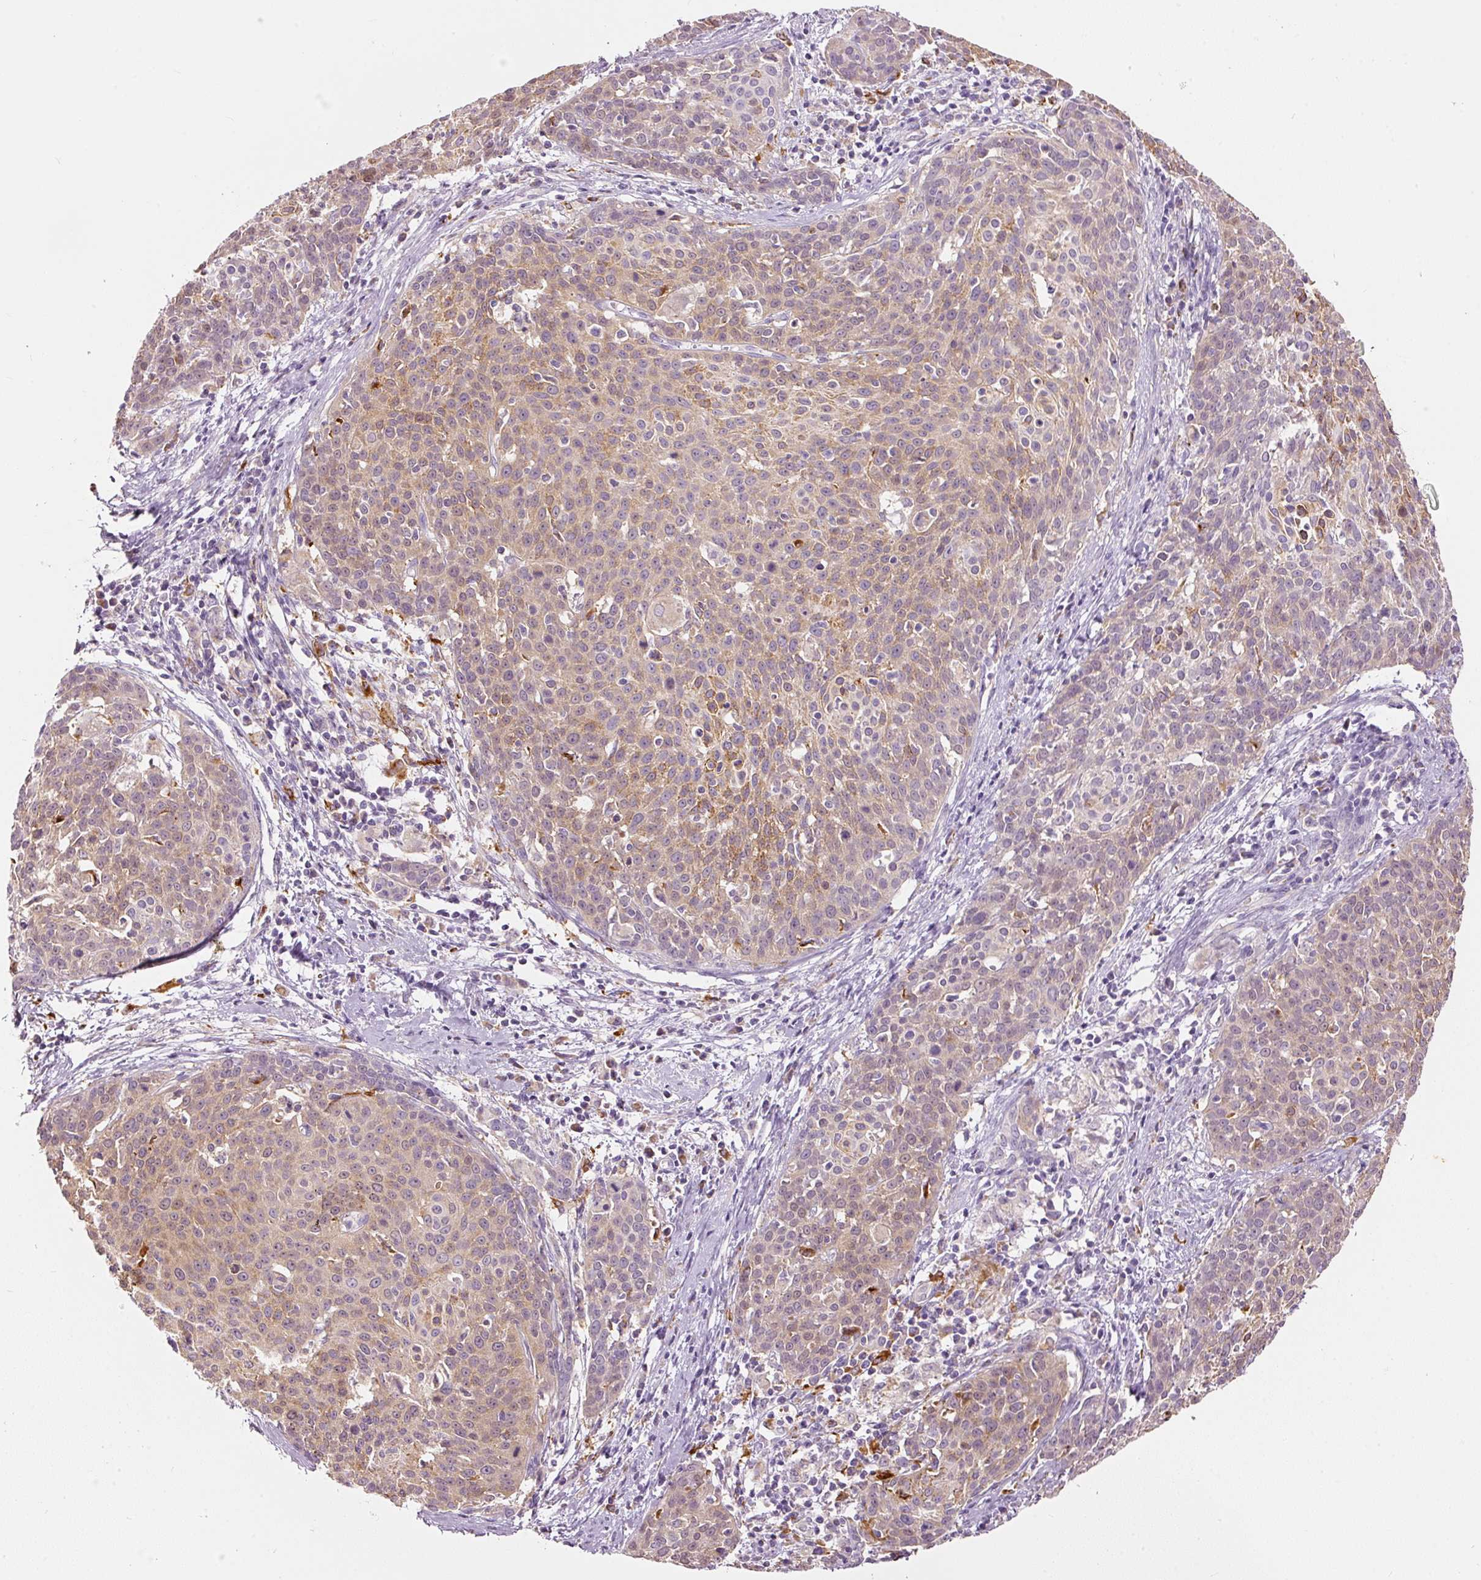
{"staining": {"intensity": "moderate", "quantity": "25%-75%", "location": "cytoplasmic/membranous"}, "tissue": "cervical cancer", "cell_type": "Tumor cells", "image_type": "cancer", "snomed": [{"axis": "morphology", "description": "Squamous cell carcinoma, NOS"}, {"axis": "topography", "description": "Cervix"}], "caption": "Protein analysis of squamous cell carcinoma (cervical) tissue shows moderate cytoplasmic/membranous expression in about 25%-75% of tumor cells.", "gene": "MTHFD2", "patient": {"sex": "female", "age": 38}}